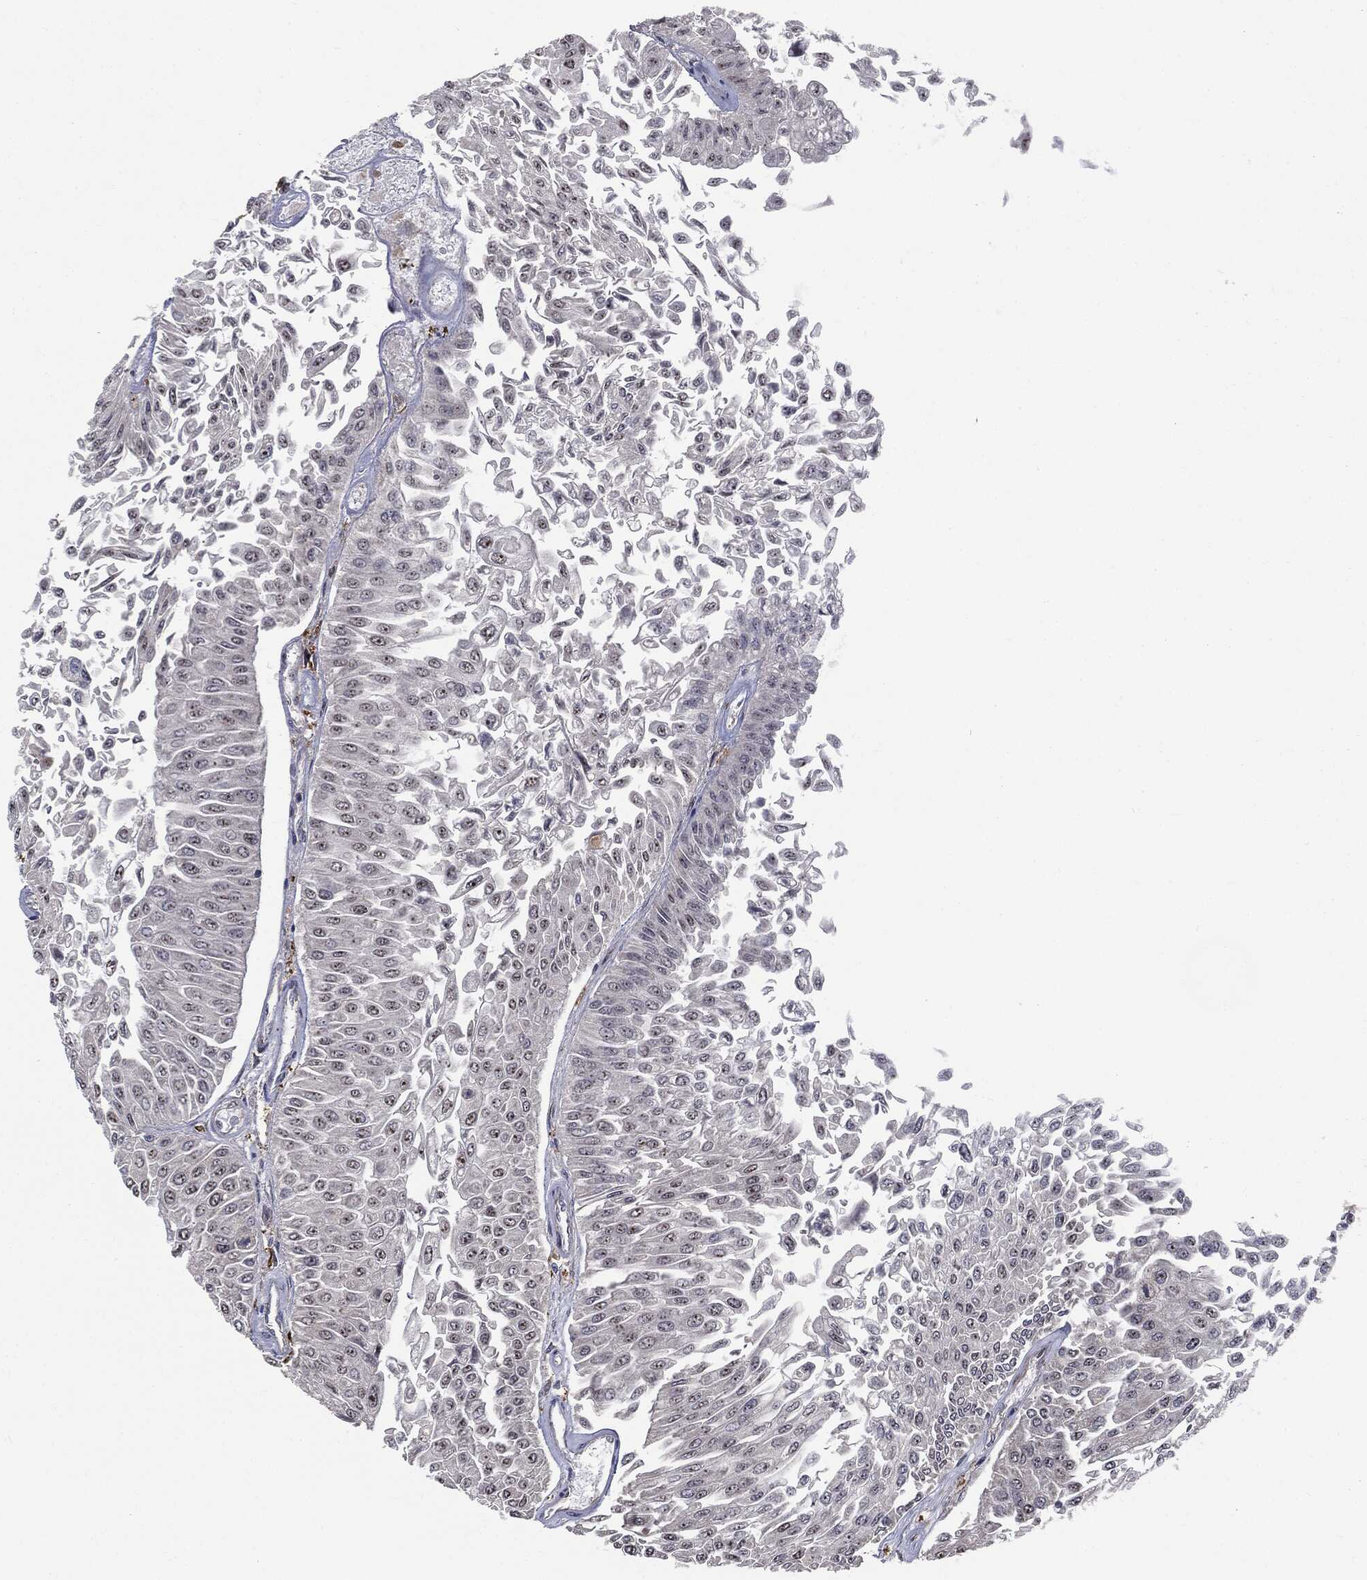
{"staining": {"intensity": "moderate", "quantity": "<25%", "location": "nuclear"}, "tissue": "urothelial cancer", "cell_type": "Tumor cells", "image_type": "cancer", "snomed": [{"axis": "morphology", "description": "Urothelial carcinoma, Low grade"}, {"axis": "topography", "description": "Urinary bladder"}], "caption": "The photomicrograph reveals immunohistochemical staining of low-grade urothelial carcinoma. There is moderate nuclear positivity is identified in about <25% of tumor cells.", "gene": "TRMT1L", "patient": {"sex": "male", "age": 67}}